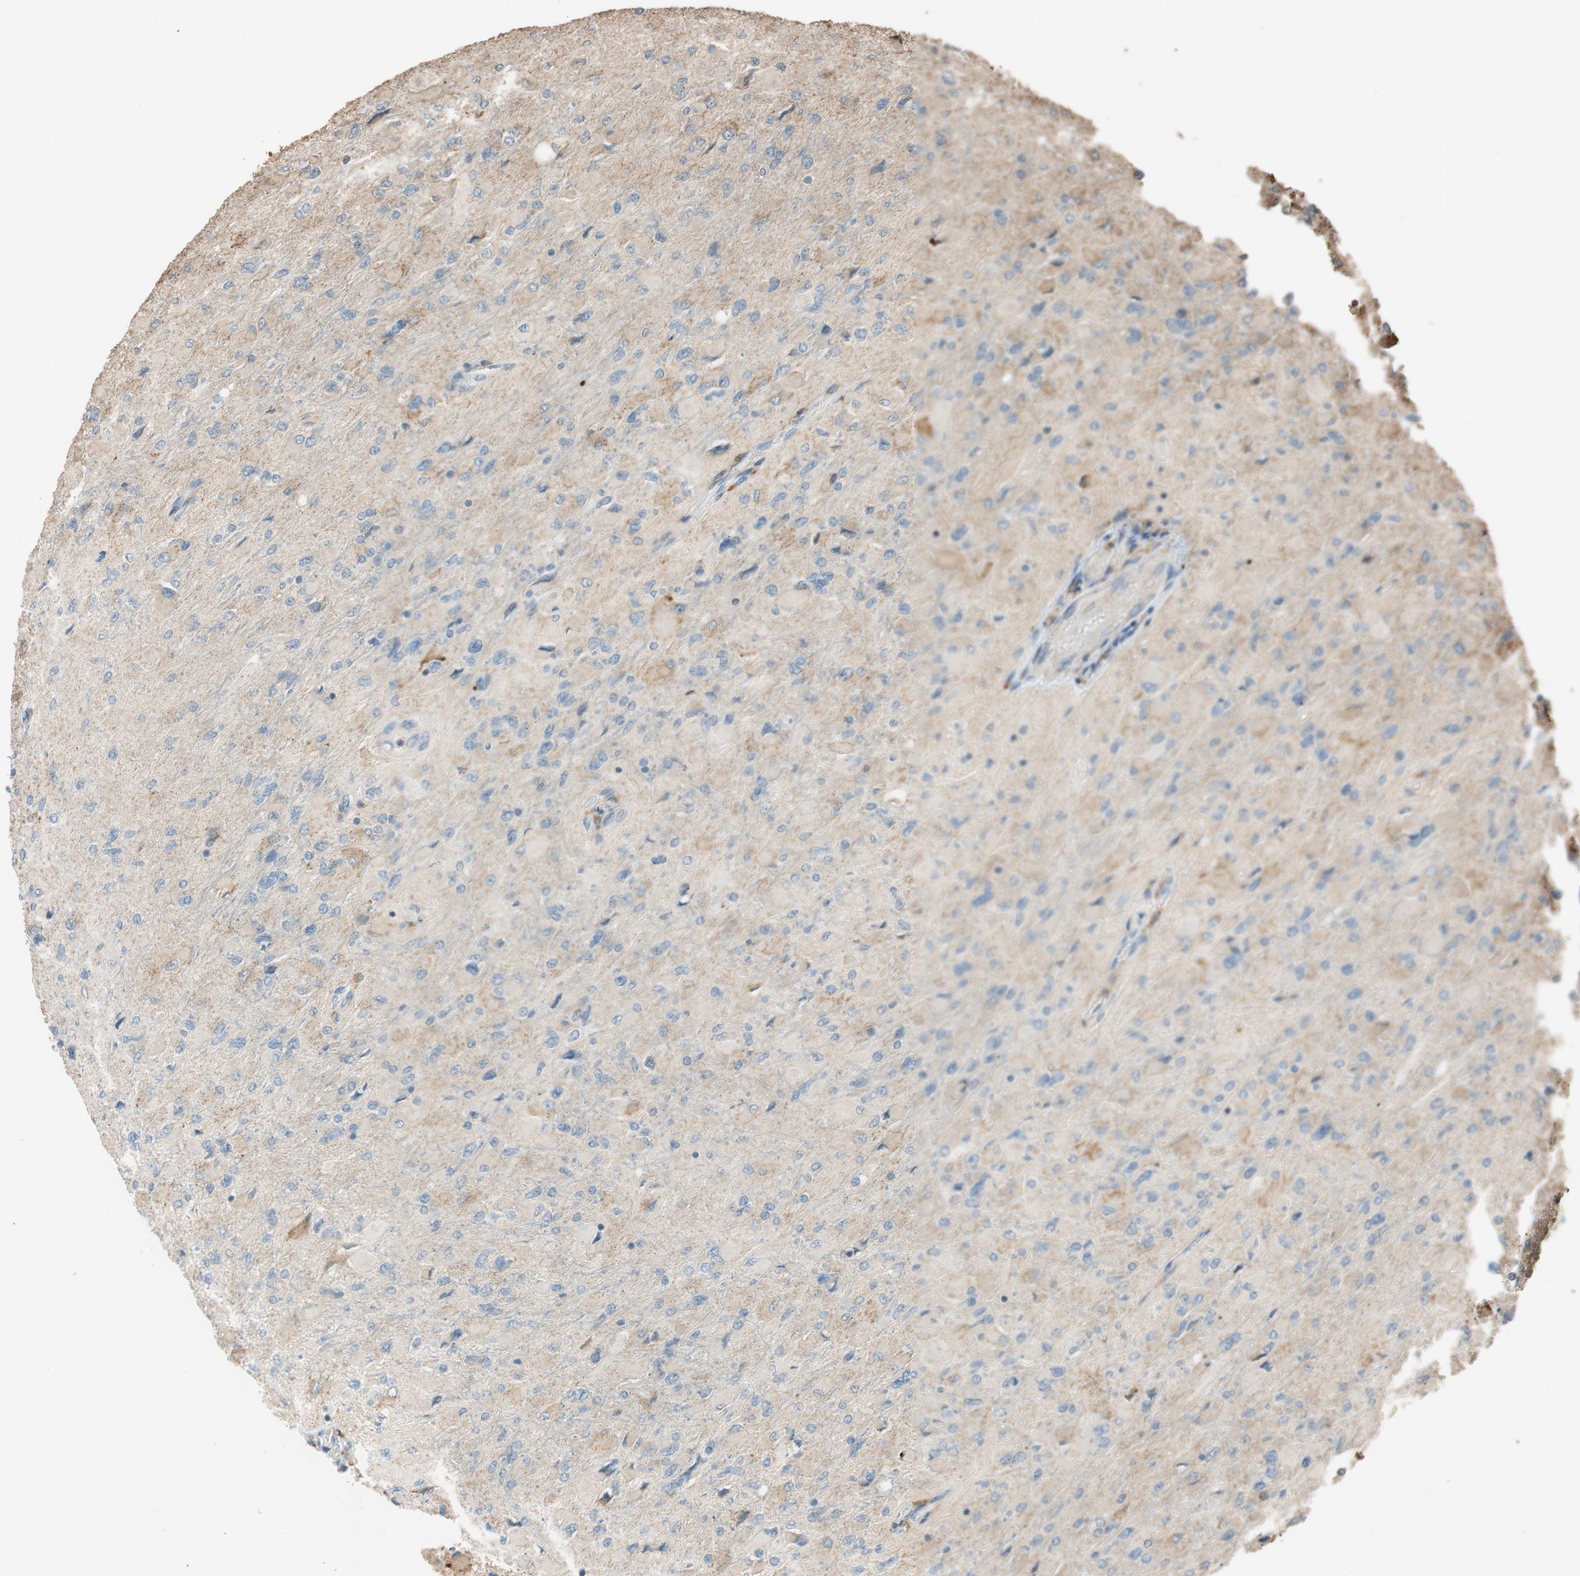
{"staining": {"intensity": "weak", "quantity": "<25%", "location": "cytoplasmic/membranous"}, "tissue": "glioma", "cell_type": "Tumor cells", "image_type": "cancer", "snomed": [{"axis": "morphology", "description": "Glioma, malignant, High grade"}, {"axis": "topography", "description": "Cerebral cortex"}], "caption": "A high-resolution micrograph shows IHC staining of glioma, which demonstrates no significant staining in tumor cells.", "gene": "MST1R", "patient": {"sex": "female", "age": 36}}